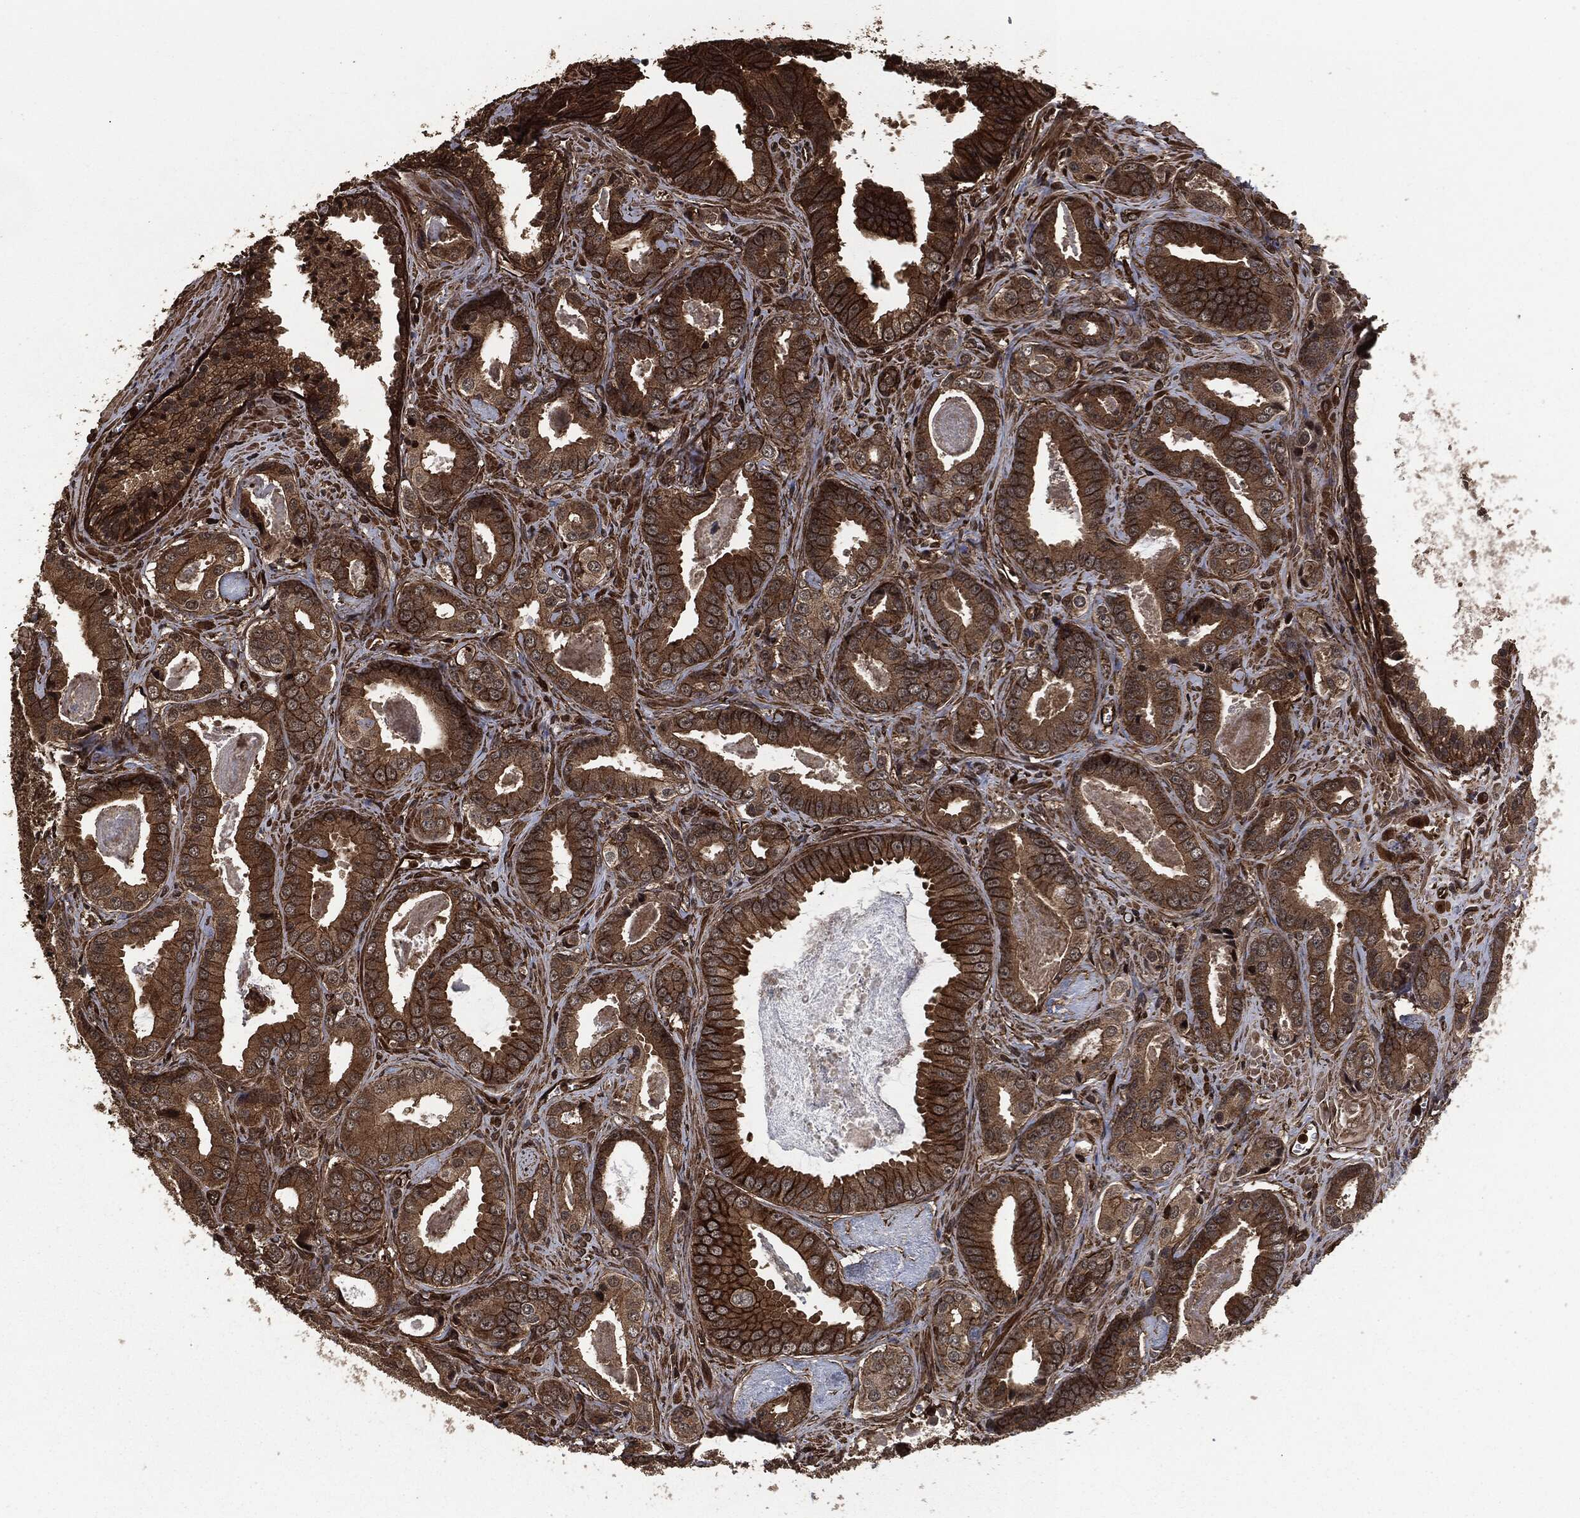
{"staining": {"intensity": "strong", "quantity": "25%-75%", "location": "cytoplasmic/membranous"}, "tissue": "prostate cancer", "cell_type": "Tumor cells", "image_type": "cancer", "snomed": [{"axis": "morphology", "description": "Adenocarcinoma, NOS"}, {"axis": "topography", "description": "Prostate"}], "caption": "Immunohistochemistry (IHC) (DAB) staining of prostate cancer reveals strong cytoplasmic/membranous protein staining in approximately 25%-75% of tumor cells.", "gene": "HRAS", "patient": {"sex": "male", "age": 61}}